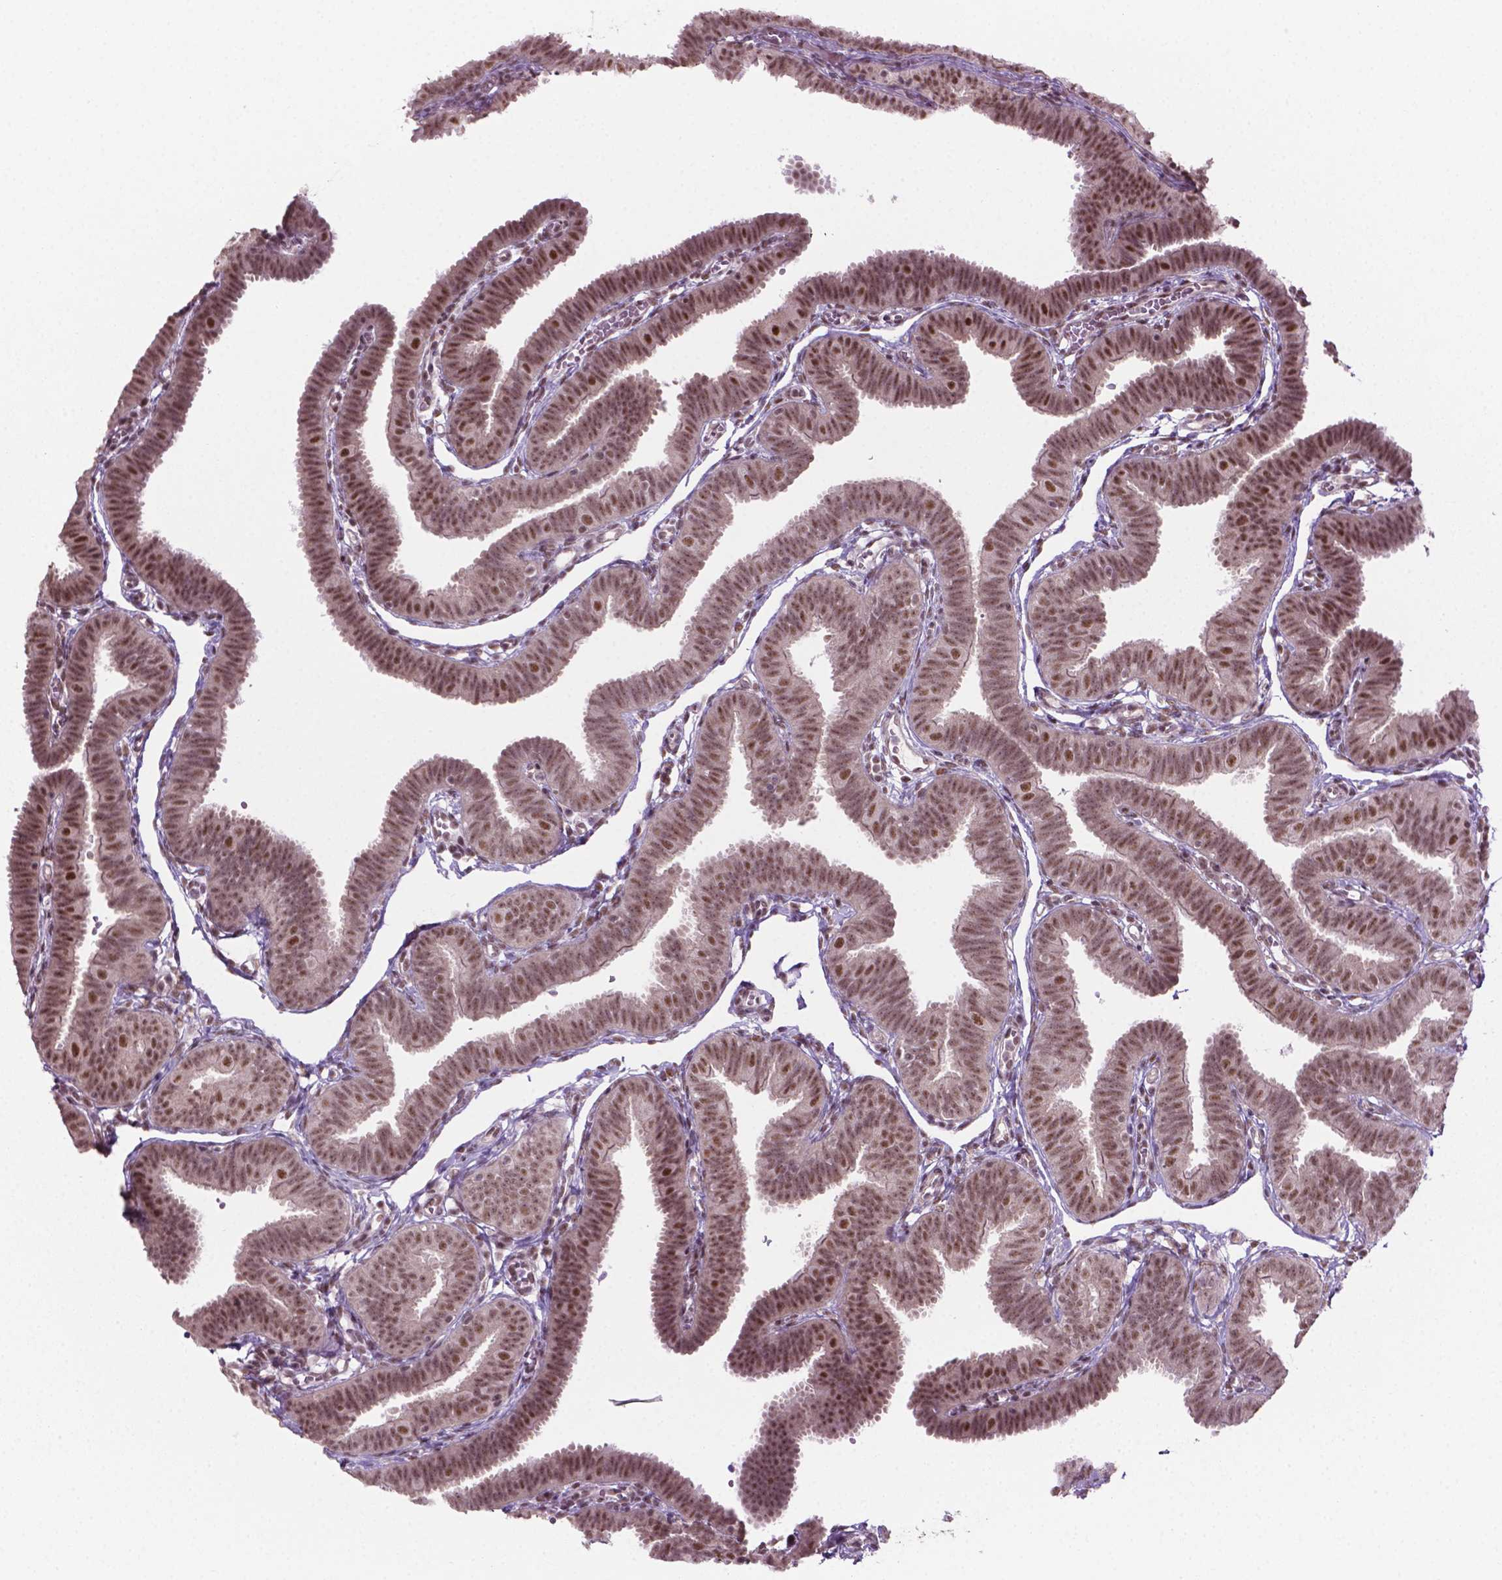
{"staining": {"intensity": "moderate", "quantity": ">75%", "location": "cytoplasmic/membranous,nuclear"}, "tissue": "fallopian tube", "cell_type": "Glandular cells", "image_type": "normal", "snomed": [{"axis": "morphology", "description": "Normal tissue, NOS"}, {"axis": "topography", "description": "Fallopian tube"}], "caption": "Protein staining of normal fallopian tube demonstrates moderate cytoplasmic/membranous,nuclear staining in approximately >75% of glandular cells.", "gene": "PHAX", "patient": {"sex": "female", "age": 25}}